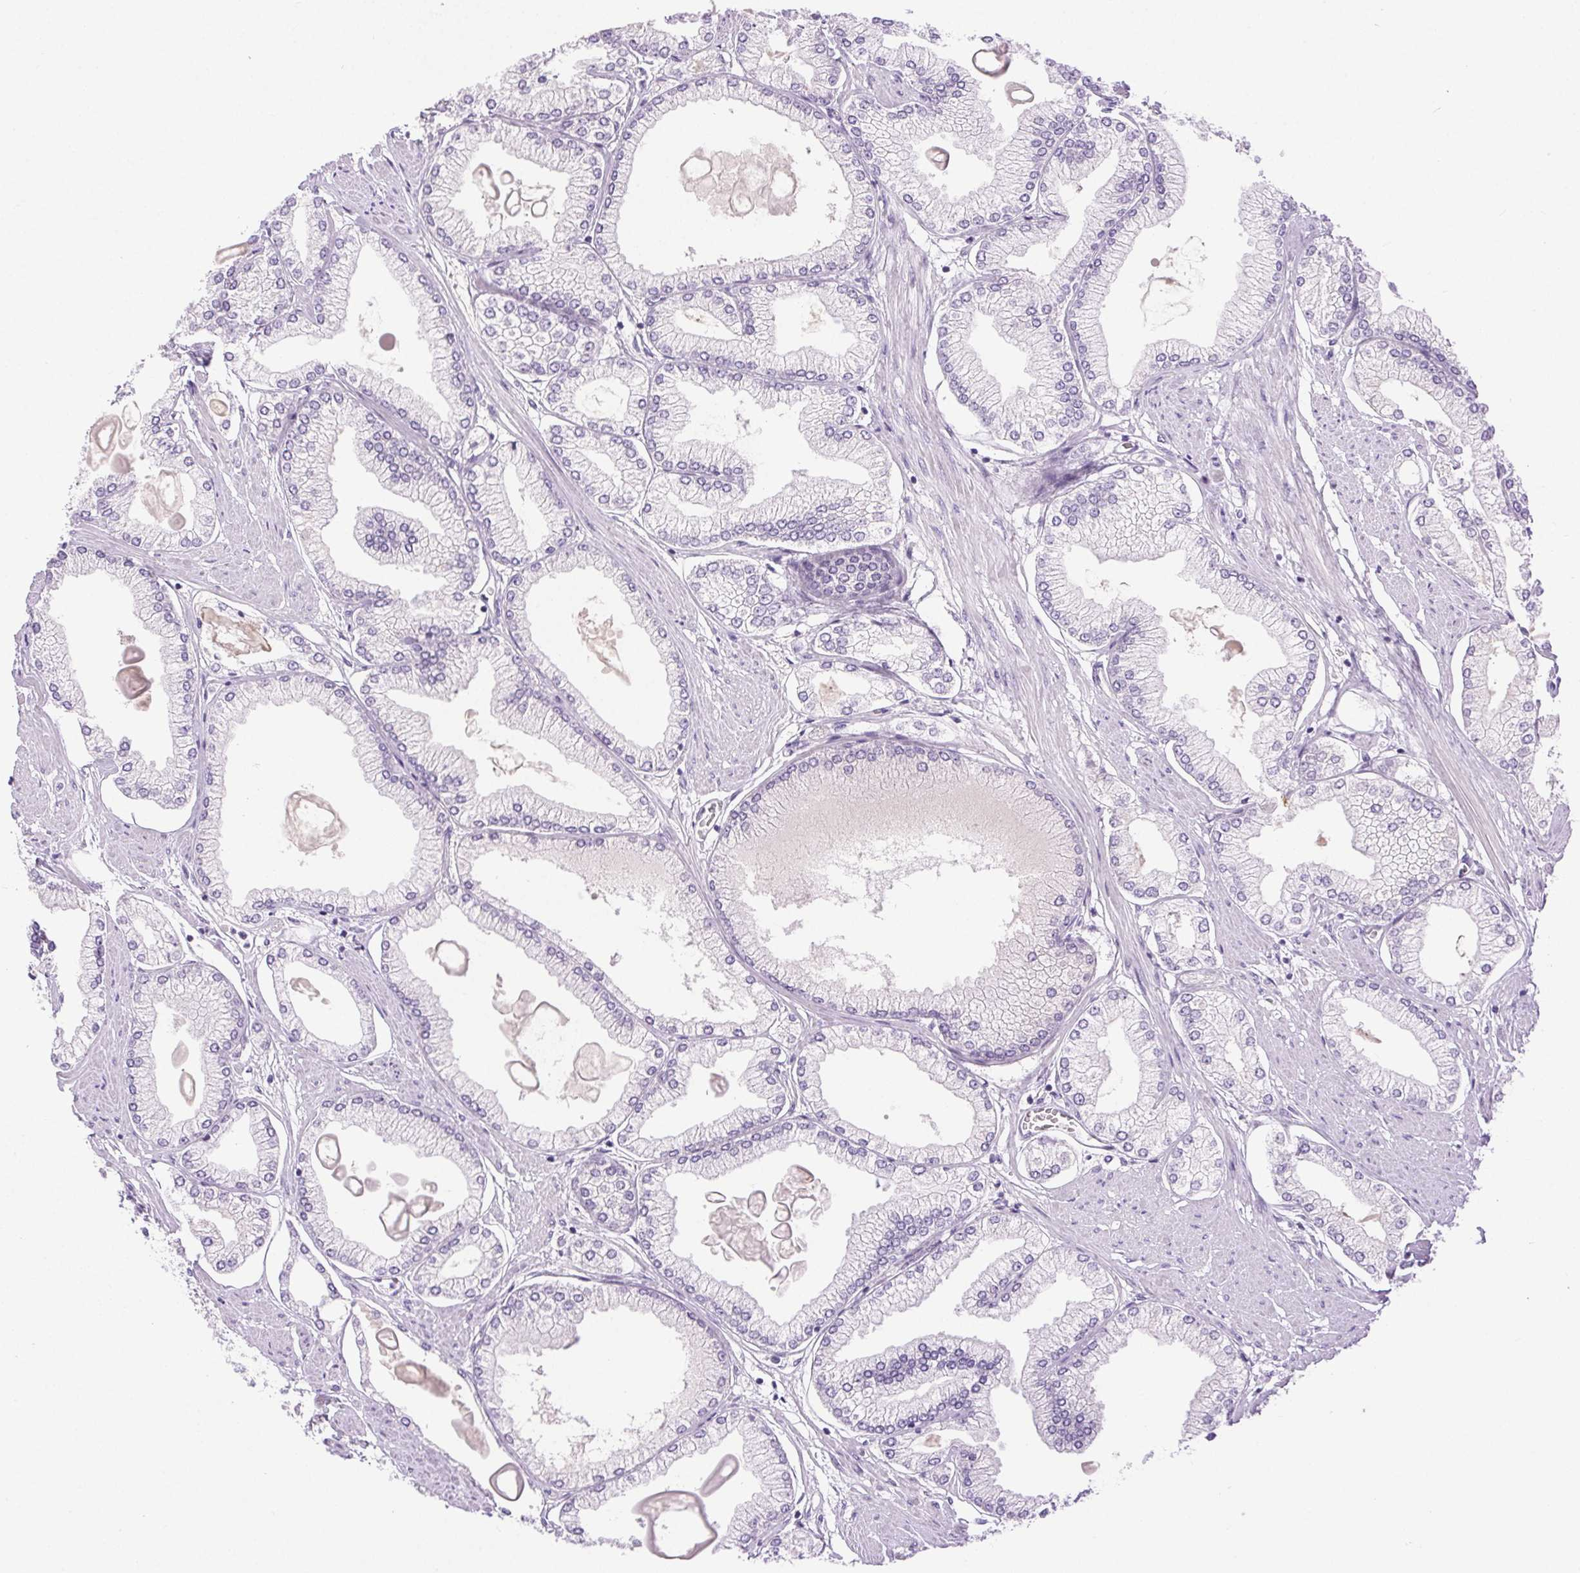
{"staining": {"intensity": "negative", "quantity": "none", "location": "none"}, "tissue": "prostate cancer", "cell_type": "Tumor cells", "image_type": "cancer", "snomed": [{"axis": "morphology", "description": "Adenocarcinoma, High grade"}, {"axis": "topography", "description": "Prostate"}], "caption": "Immunohistochemical staining of human prostate cancer (high-grade adenocarcinoma) displays no significant staining in tumor cells. (DAB immunohistochemistry, high magnification).", "gene": "SYT11", "patient": {"sex": "male", "age": 68}}